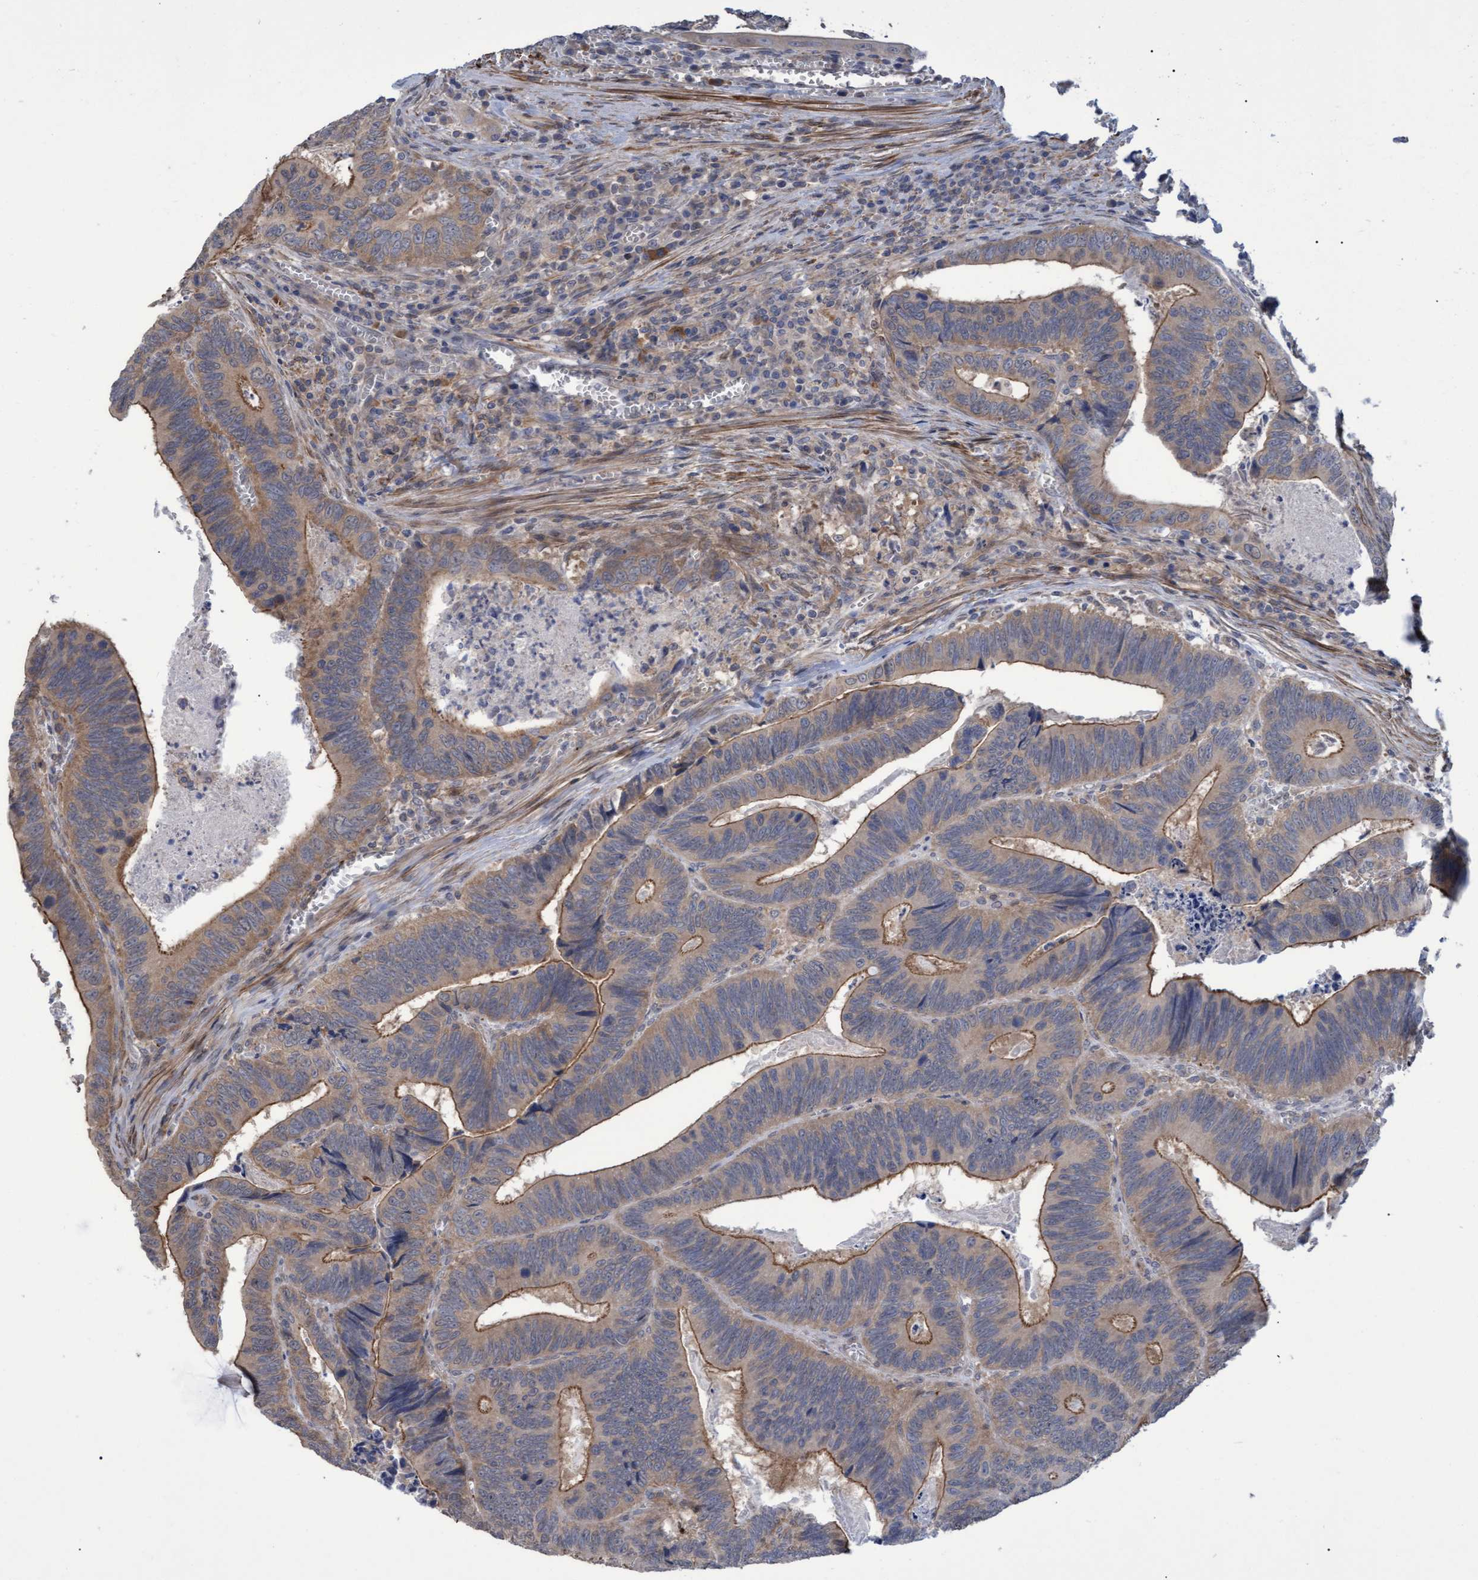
{"staining": {"intensity": "moderate", "quantity": ">75%", "location": "cytoplasmic/membranous"}, "tissue": "colorectal cancer", "cell_type": "Tumor cells", "image_type": "cancer", "snomed": [{"axis": "morphology", "description": "Inflammation, NOS"}, {"axis": "morphology", "description": "Adenocarcinoma, NOS"}, {"axis": "topography", "description": "Colon"}], "caption": "Approximately >75% of tumor cells in colorectal cancer (adenocarcinoma) display moderate cytoplasmic/membranous protein staining as visualized by brown immunohistochemical staining.", "gene": "NAA15", "patient": {"sex": "male", "age": 72}}